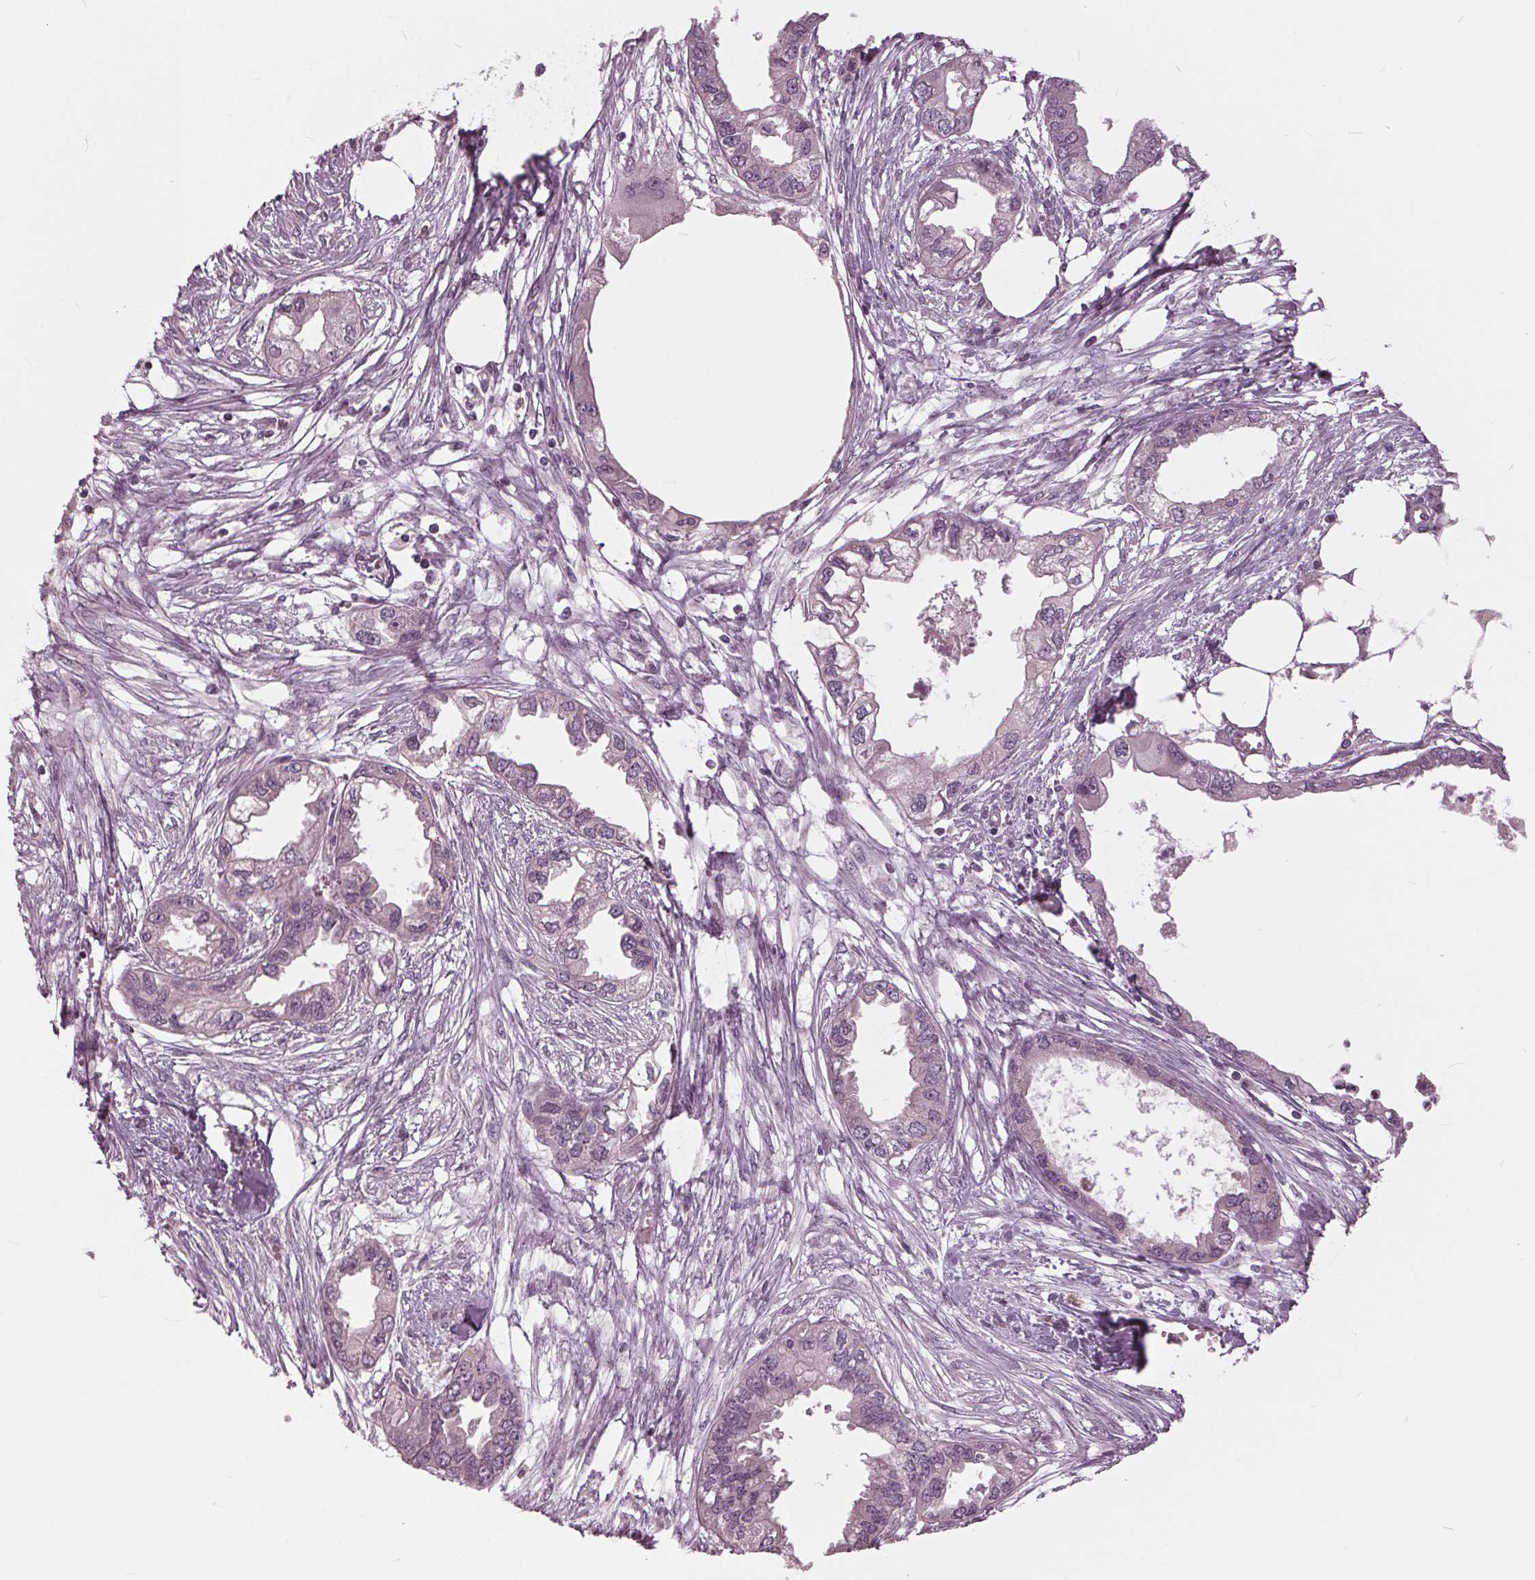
{"staining": {"intensity": "negative", "quantity": "none", "location": "none"}, "tissue": "endometrial cancer", "cell_type": "Tumor cells", "image_type": "cancer", "snomed": [{"axis": "morphology", "description": "Adenocarcinoma, NOS"}, {"axis": "morphology", "description": "Adenocarcinoma, metastatic, NOS"}, {"axis": "topography", "description": "Adipose tissue"}, {"axis": "topography", "description": "Endometrium"}], "caption": "Endometrial cancer (adenocarcinoma) was stained to show a protein in brown. There is no significant staining in tumor cells. The staining was performed using DAB (3,3'-diaminobenzidine) to visualize the protein expression in brown, while the nuclei were stained in blue with hematoxylin (Magnification: 20x).", "gene": "SIGLEC6", "patient": {"sex": "female", "age": 67}}